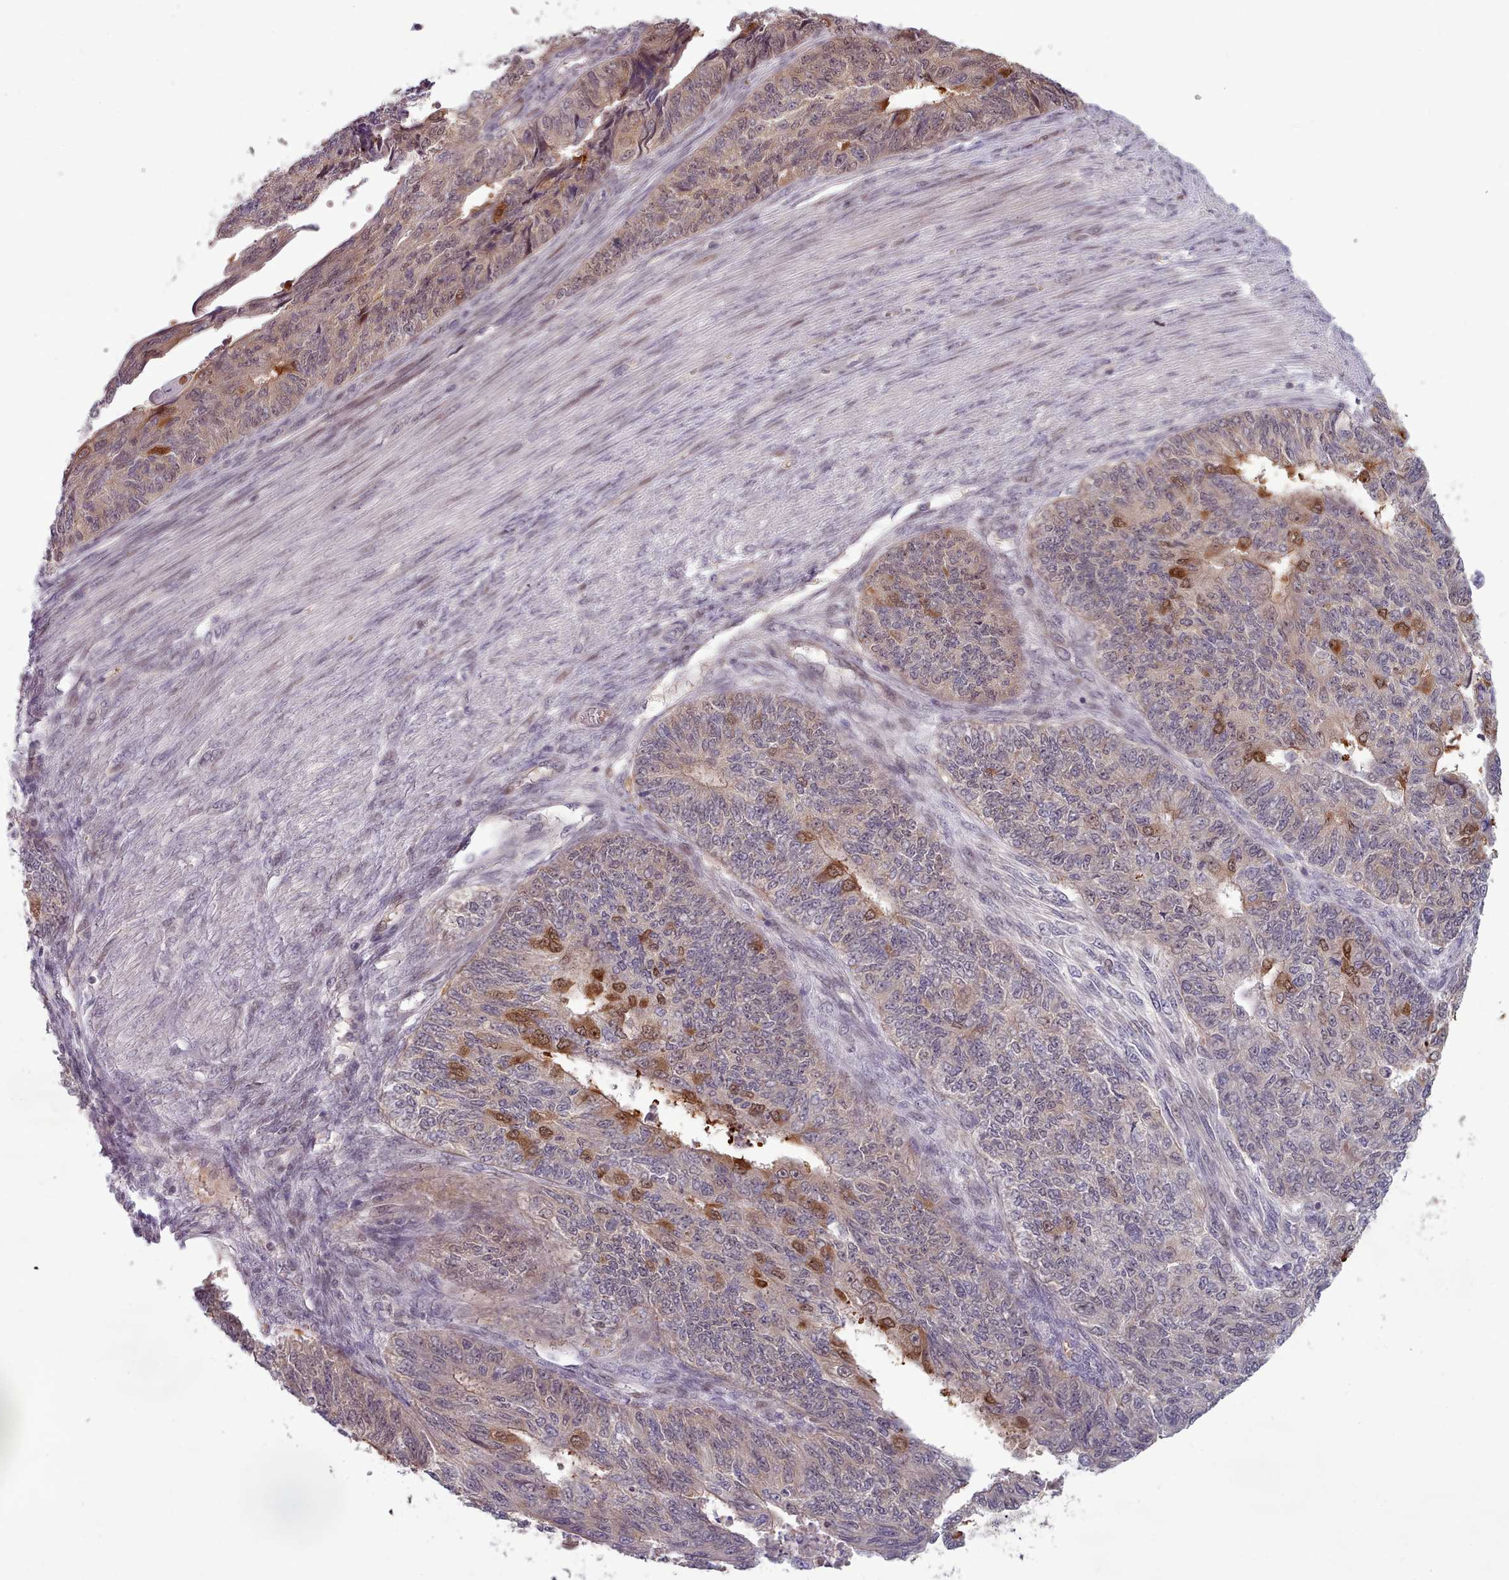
{"staining": {"intensity": "moderate", "quantity": "<25%", "location": "cytoplasmic/membranous"}, "tissue": "endometrial cancer", "cell_type": "Tumor cells", "image_type": "cancer", "snomed": [{"axis": "morphology", "description": "Adenocarcinoma, NOS"}, {"axis": "topography", "description": "Endometrium"}], "caption": "Endometrial cancer (adenocarcinoma) stained for a protein reveals moderate cytoplasmic/membranous positivity in tumor cells.", "gene": "CLNS1A", "patient": {"sex": "female", "age": 32}}